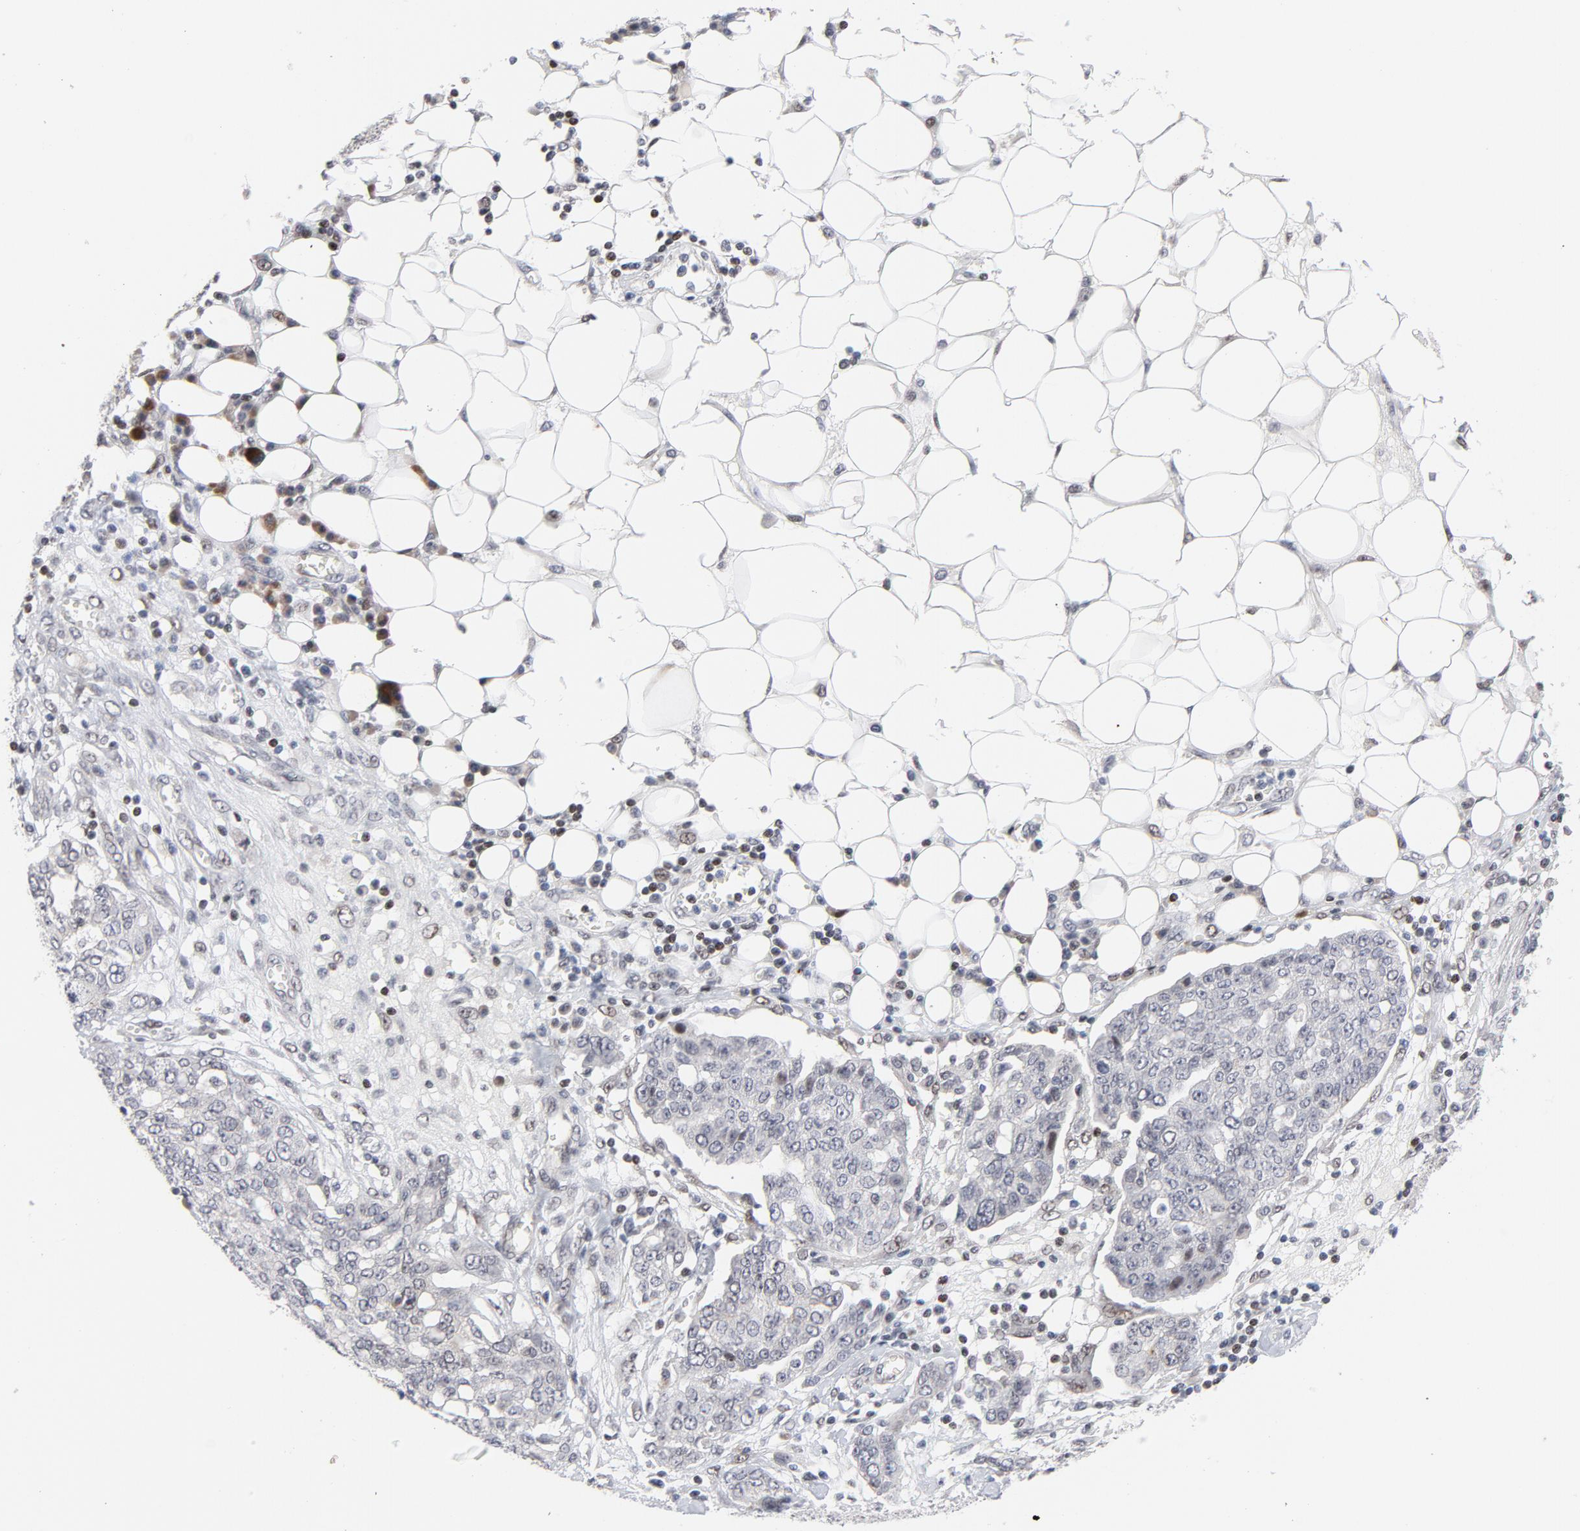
{"staining": {"intensity": "weak", "quantity": "<25%", "location": "nuclear"}, "tissue": "ovarian cancer", "cell_type": "Tumor cells", "image_type": "cancer", "snomed": [{"axis": "morphology", "description": "Cystadenocarcinoma, serous, NOS"}, {"axis": "topography", "description": "Soft tissue"}, {"axis": "topography", "description": "Ovary"}], "caption": "This is a micrograph of IHC staining of ovarian cancer (serous cystadenocarcinoma), which shows no expression in tumor cells.", "gene": "NFIC", "patient": {"sex": "female", "age": 57}}